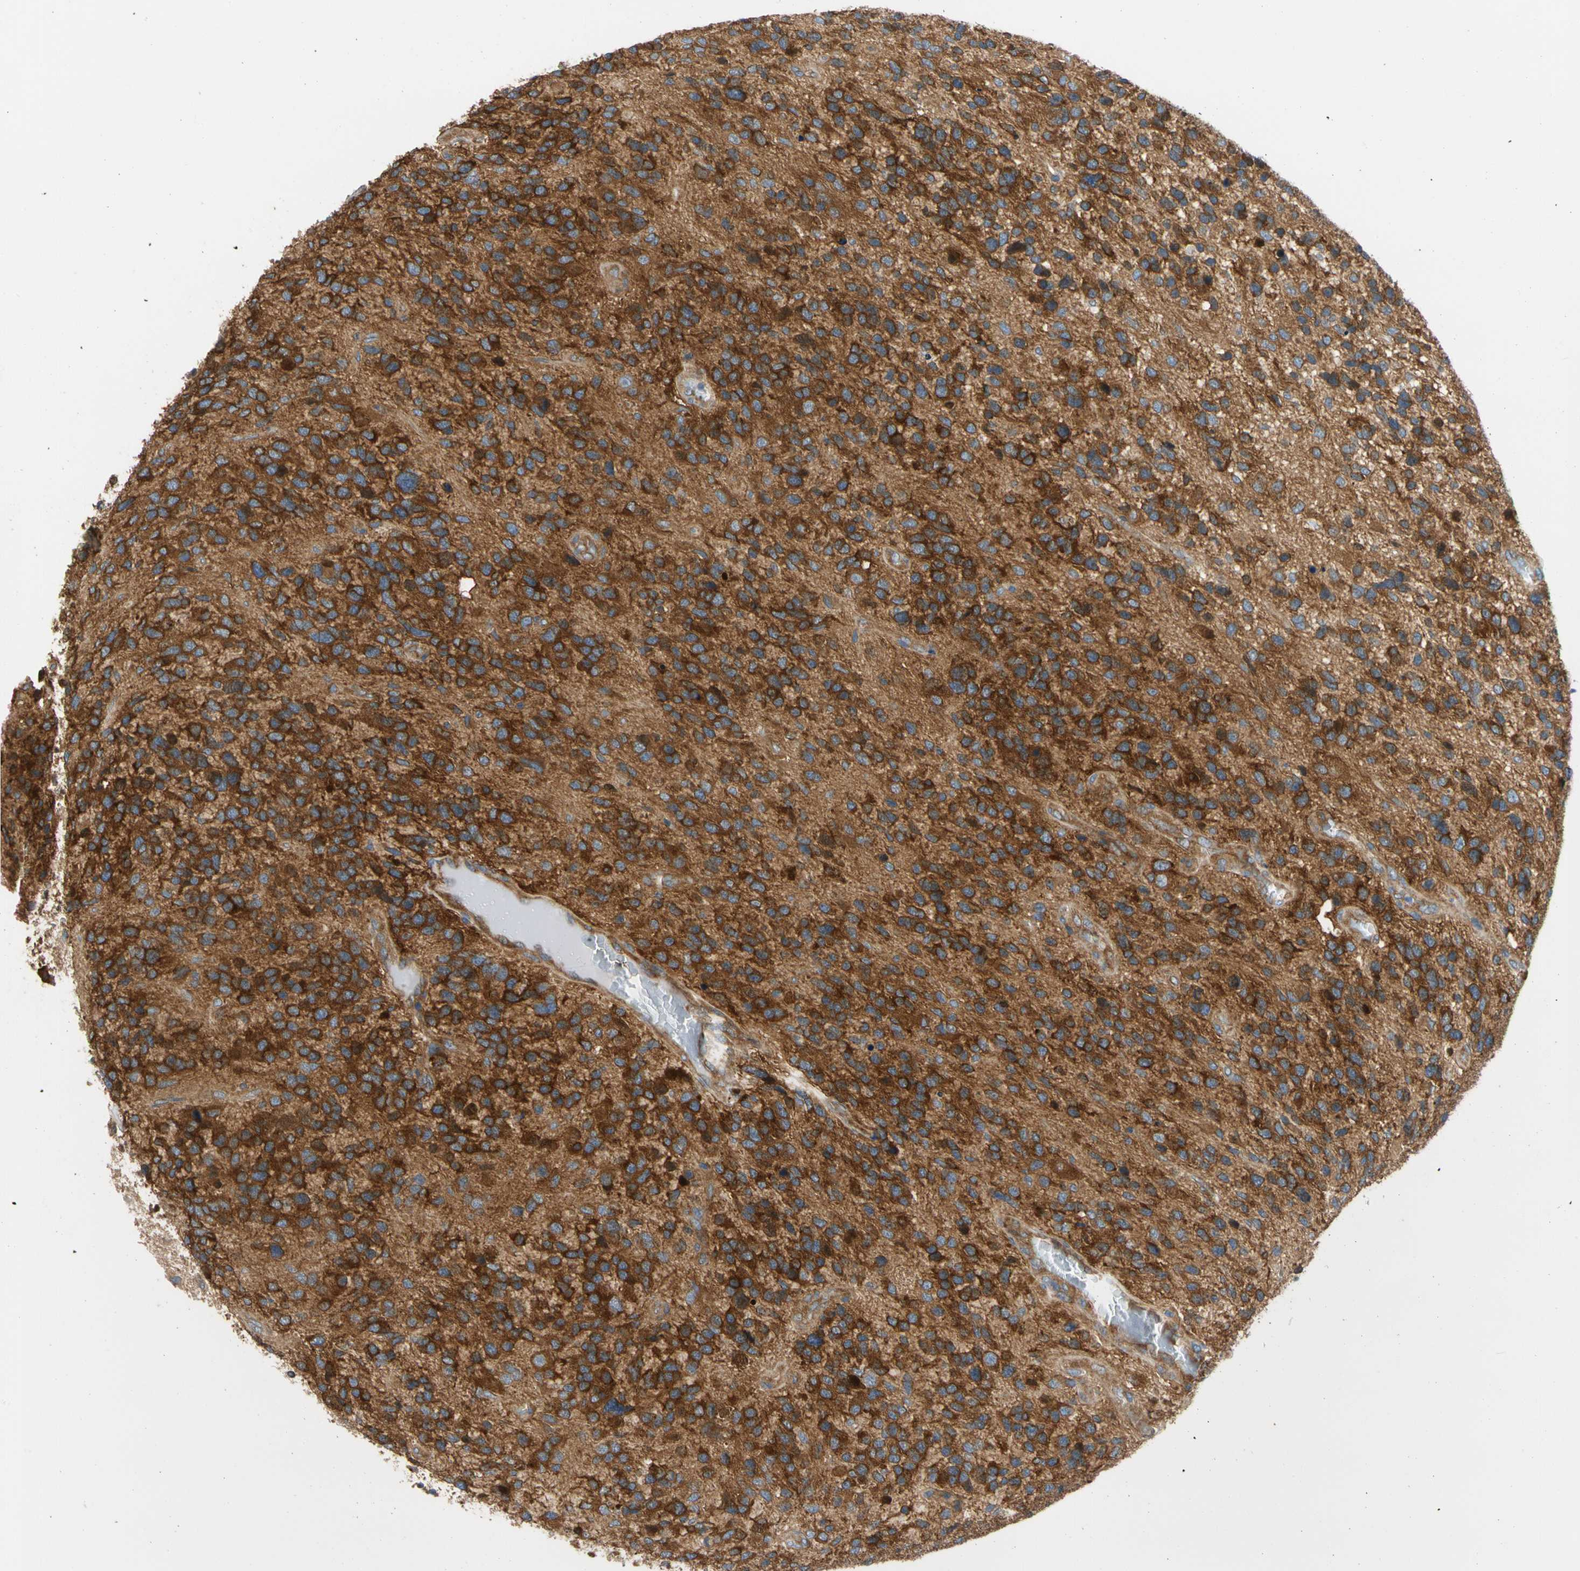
{"staining": {"intensity": "strong", "quantity": ">75%", "location": "cytoplasmic/membranous"}, "tissue": "glioma", "cell_type": "Tumor cells", "image_type": "cancer", "snomed": [{"axis": "morphology", "description": "Glioma, malignant, High grade"}, {"axis": "topography", "description": "Brain"}], "caption": "DAB immunohistochemical staining of malignant glioma (high-grade) shows strong cytoplasmic/membranous protein positivity in about >75% of tumor cells.", "gene": "GPHN", "patient": {"sex": "female", "age": 58}}